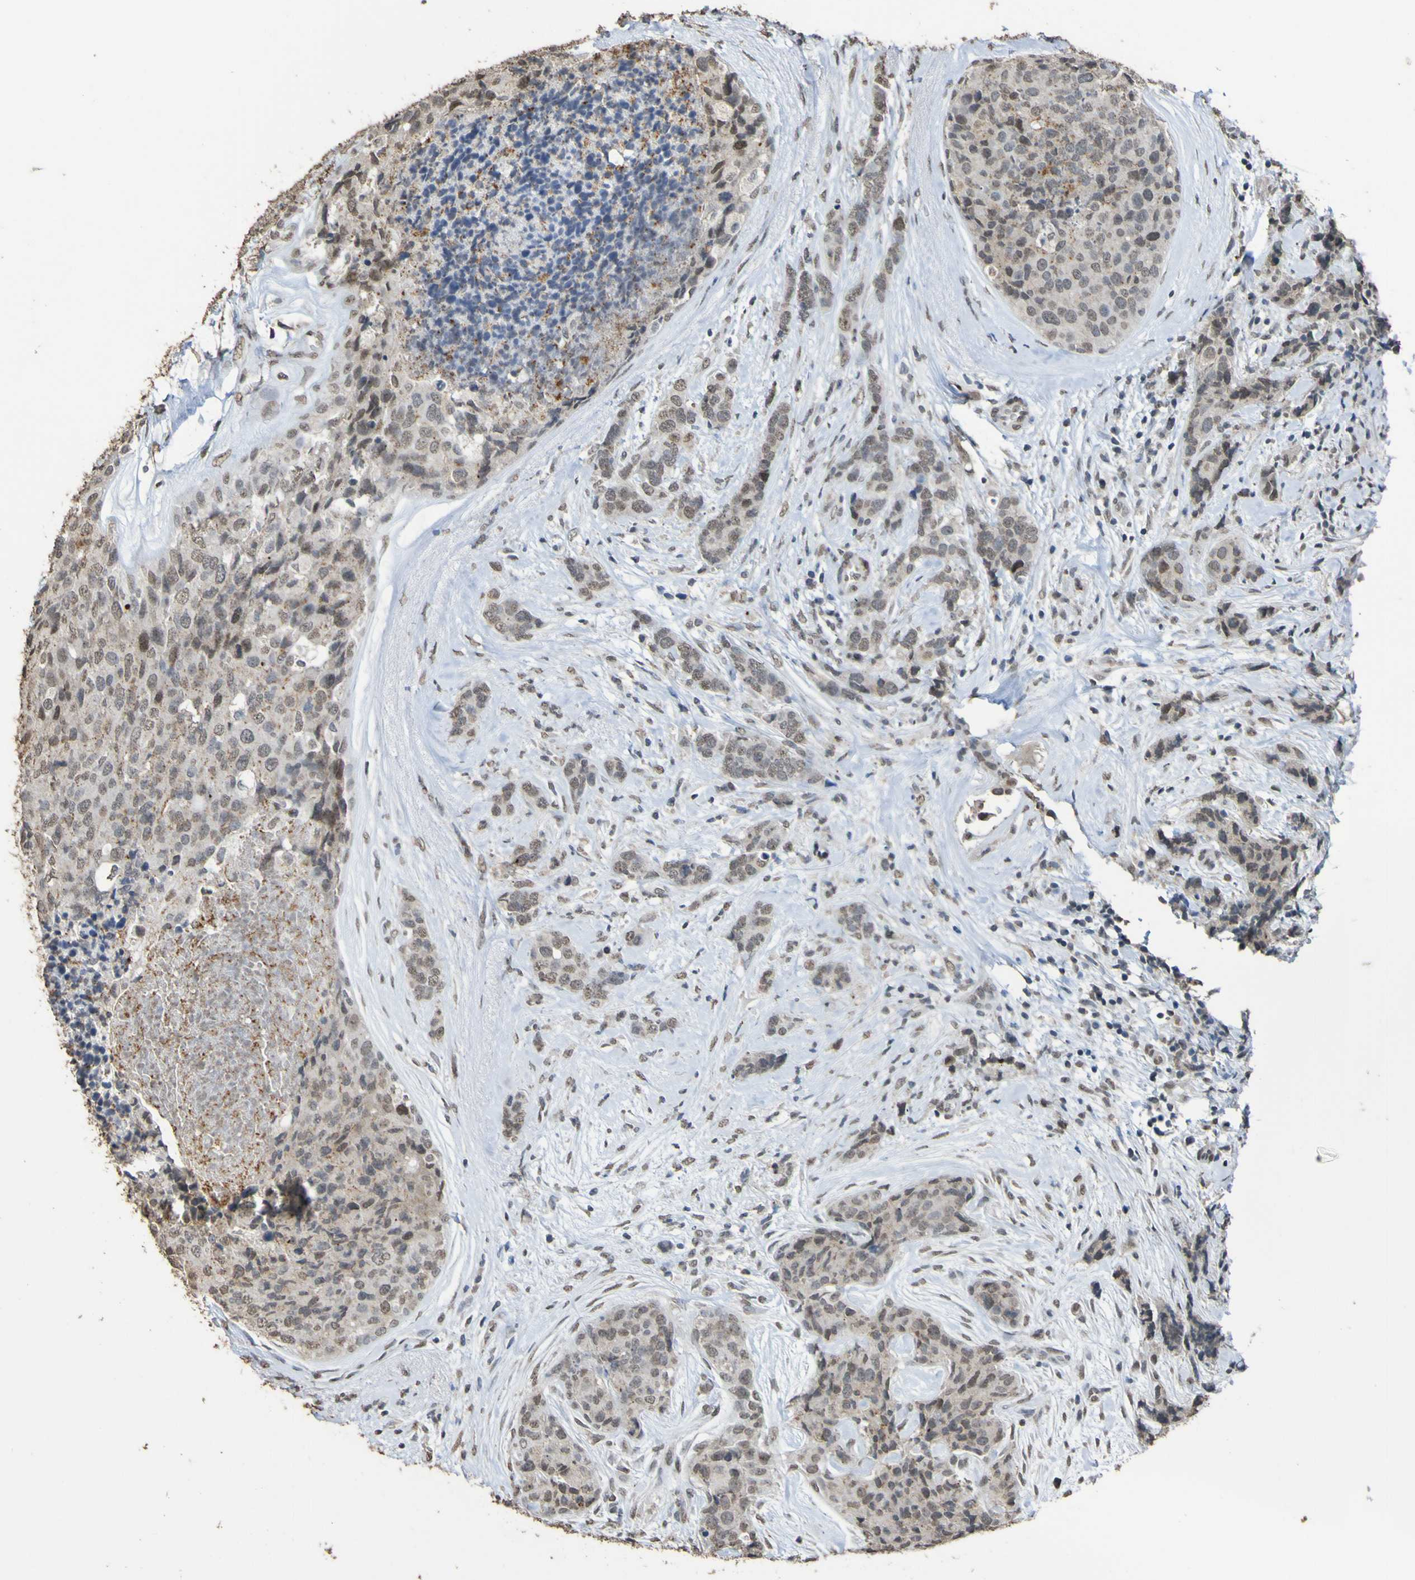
{"staining": {"intensity": "weak", "quantity": ">75%", "location": "nuclear"}, "tissue": "breast cancer", "cell_type": "Tumor cells", "image_type": "cancer", "snomed": [{"axis": "morphology", "description": "Lobular carcinoma"}, {"axis": "topography", "description": "Breast"}], "caption": "Breast cancer was stained to show a protein in brown. There is low levels of weak nuclear staining in about >75% of tumor cells.", "gene": "ALKBH2", "patient": {"sex": "female", "age": 59}}